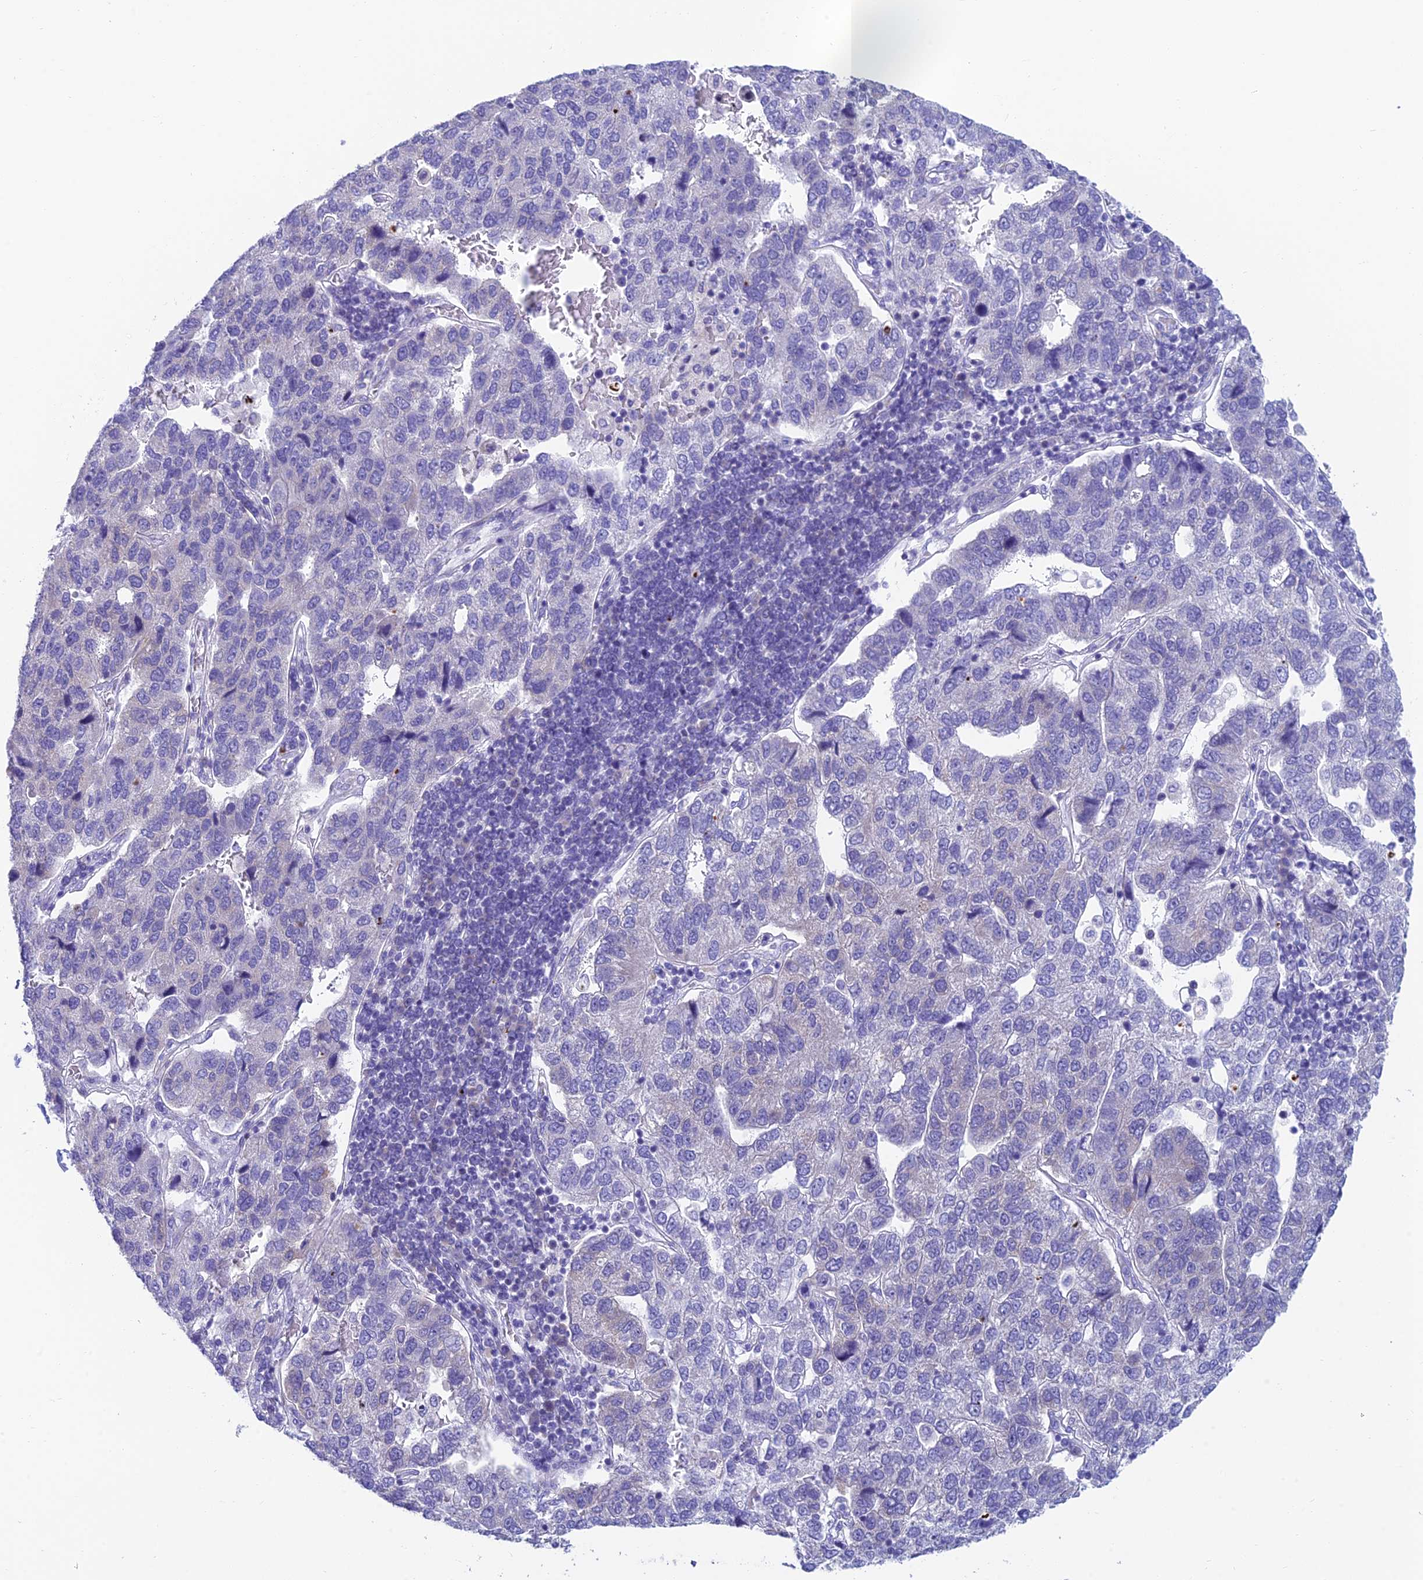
{"staining": {"intensity": "negative", "quantity": "none", "location": "none"}, "tissue": "pancreatic cancer", "cell_type": "Tumor cells", "image_type": "cancer", "snomed": [{"axis": "morphology", "description": "Adenocarcinoma, NOS"}, {"axis": "topography", "description": "Pancreas"}], "caption": "Tumor cells show no significant protein staining in pancreatic cancer (adenocarcinoma).", "gene": "REEP4", "patient": {"sex": "female", "age": 61}}